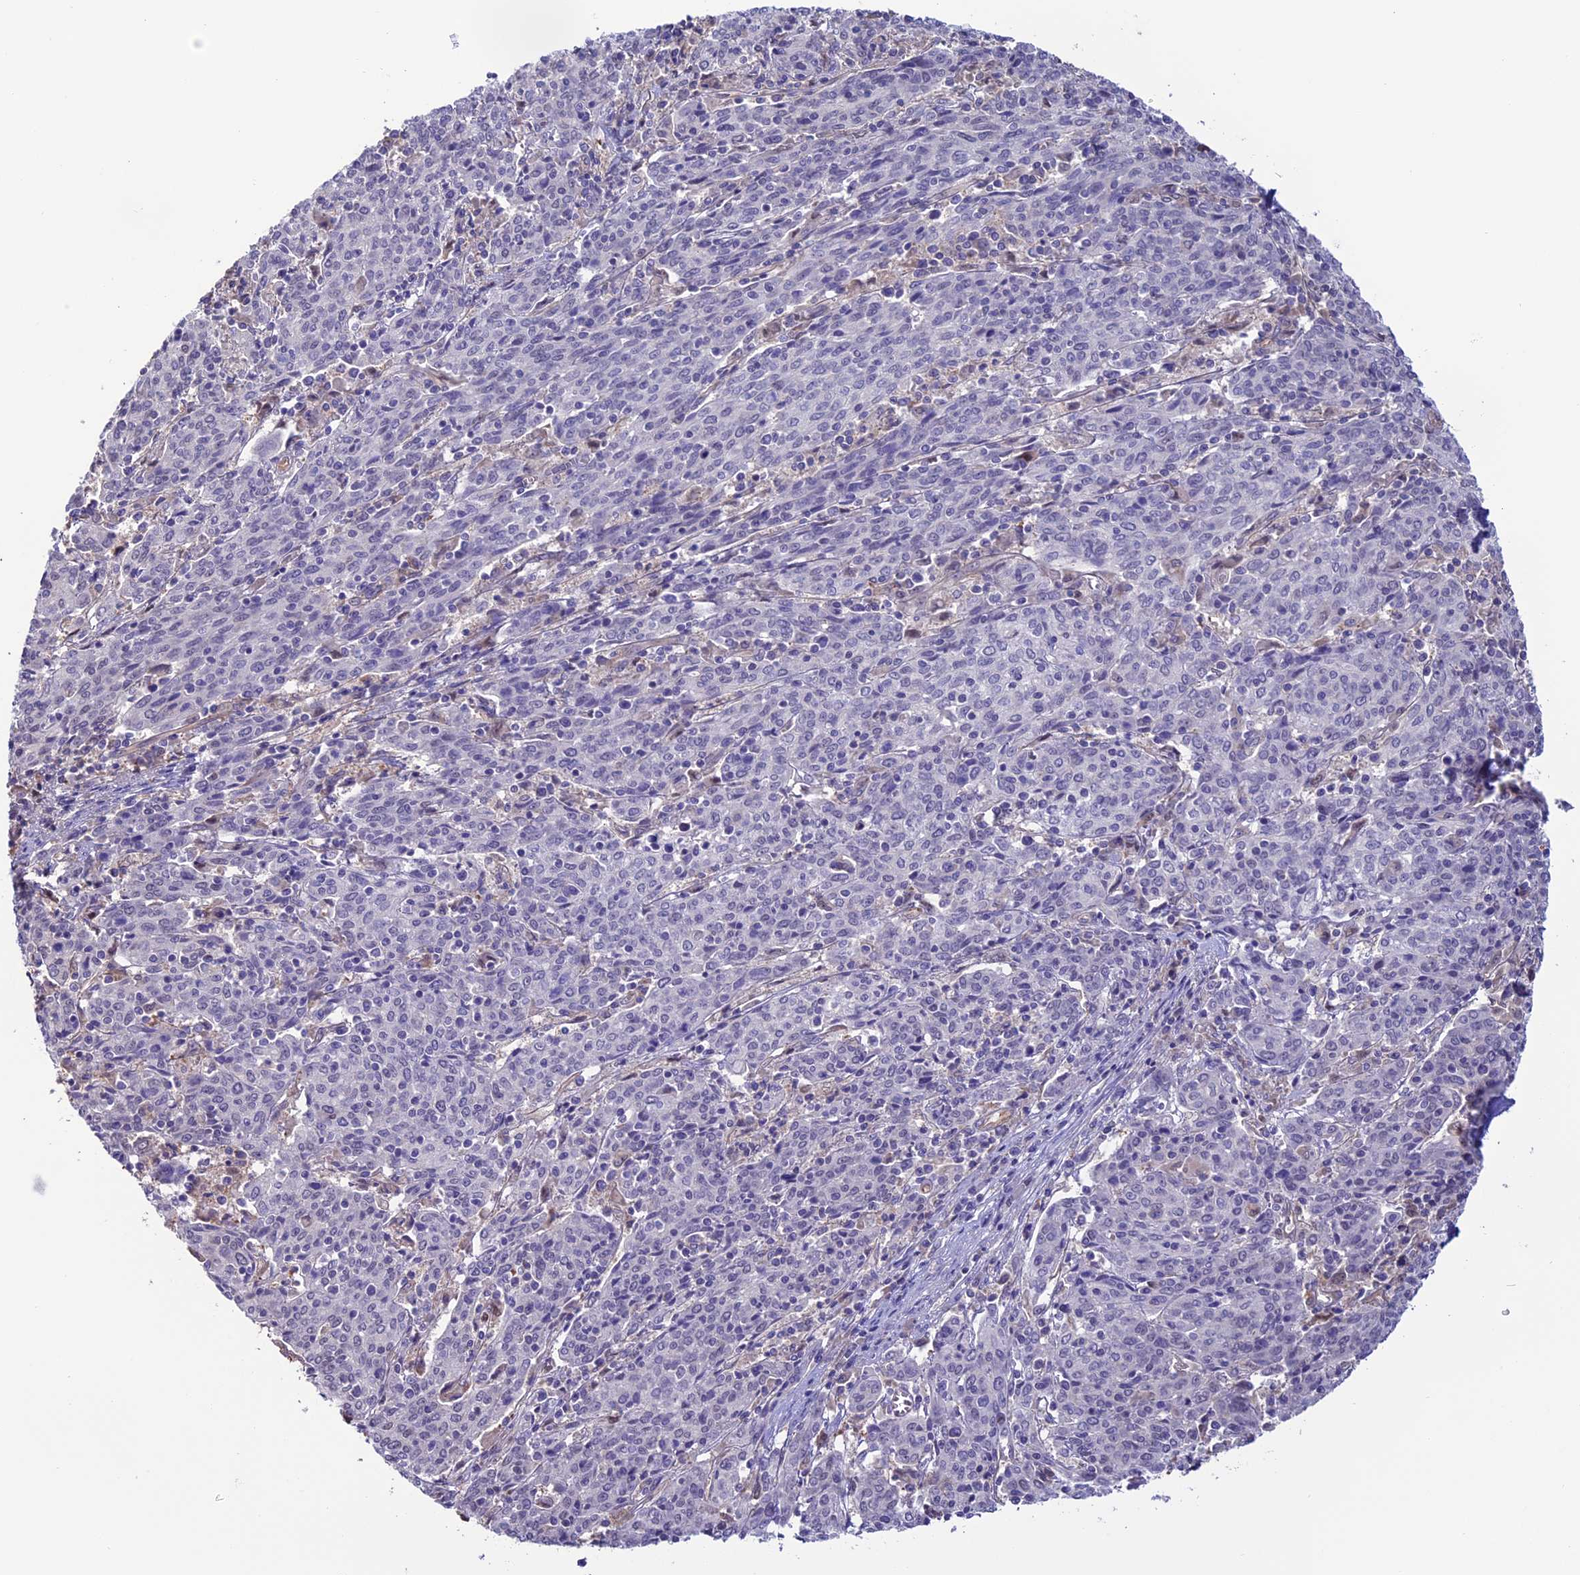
{"staining": {"intensity": "negative", "quantity": "none", "location": "none"}, "tissue": "cervical cancer", "cell_type": "Tumor cells", "image_type": "cancer", "snomed": [{"axis": "morphology", "description": "Squamous cell carcinoma, NOS"}, {"axis": "topography", "description": "Cervix"}], "caption": "Immunohistochemistry histopathology image of neoplastic tissue: human cervical cancer stained with DAB (3,3'-diaminobenzidine) reveals no significant protein expression in tumor cells.", "gene": "PDILT", "patient": {"sex": "female", "age": 67}}